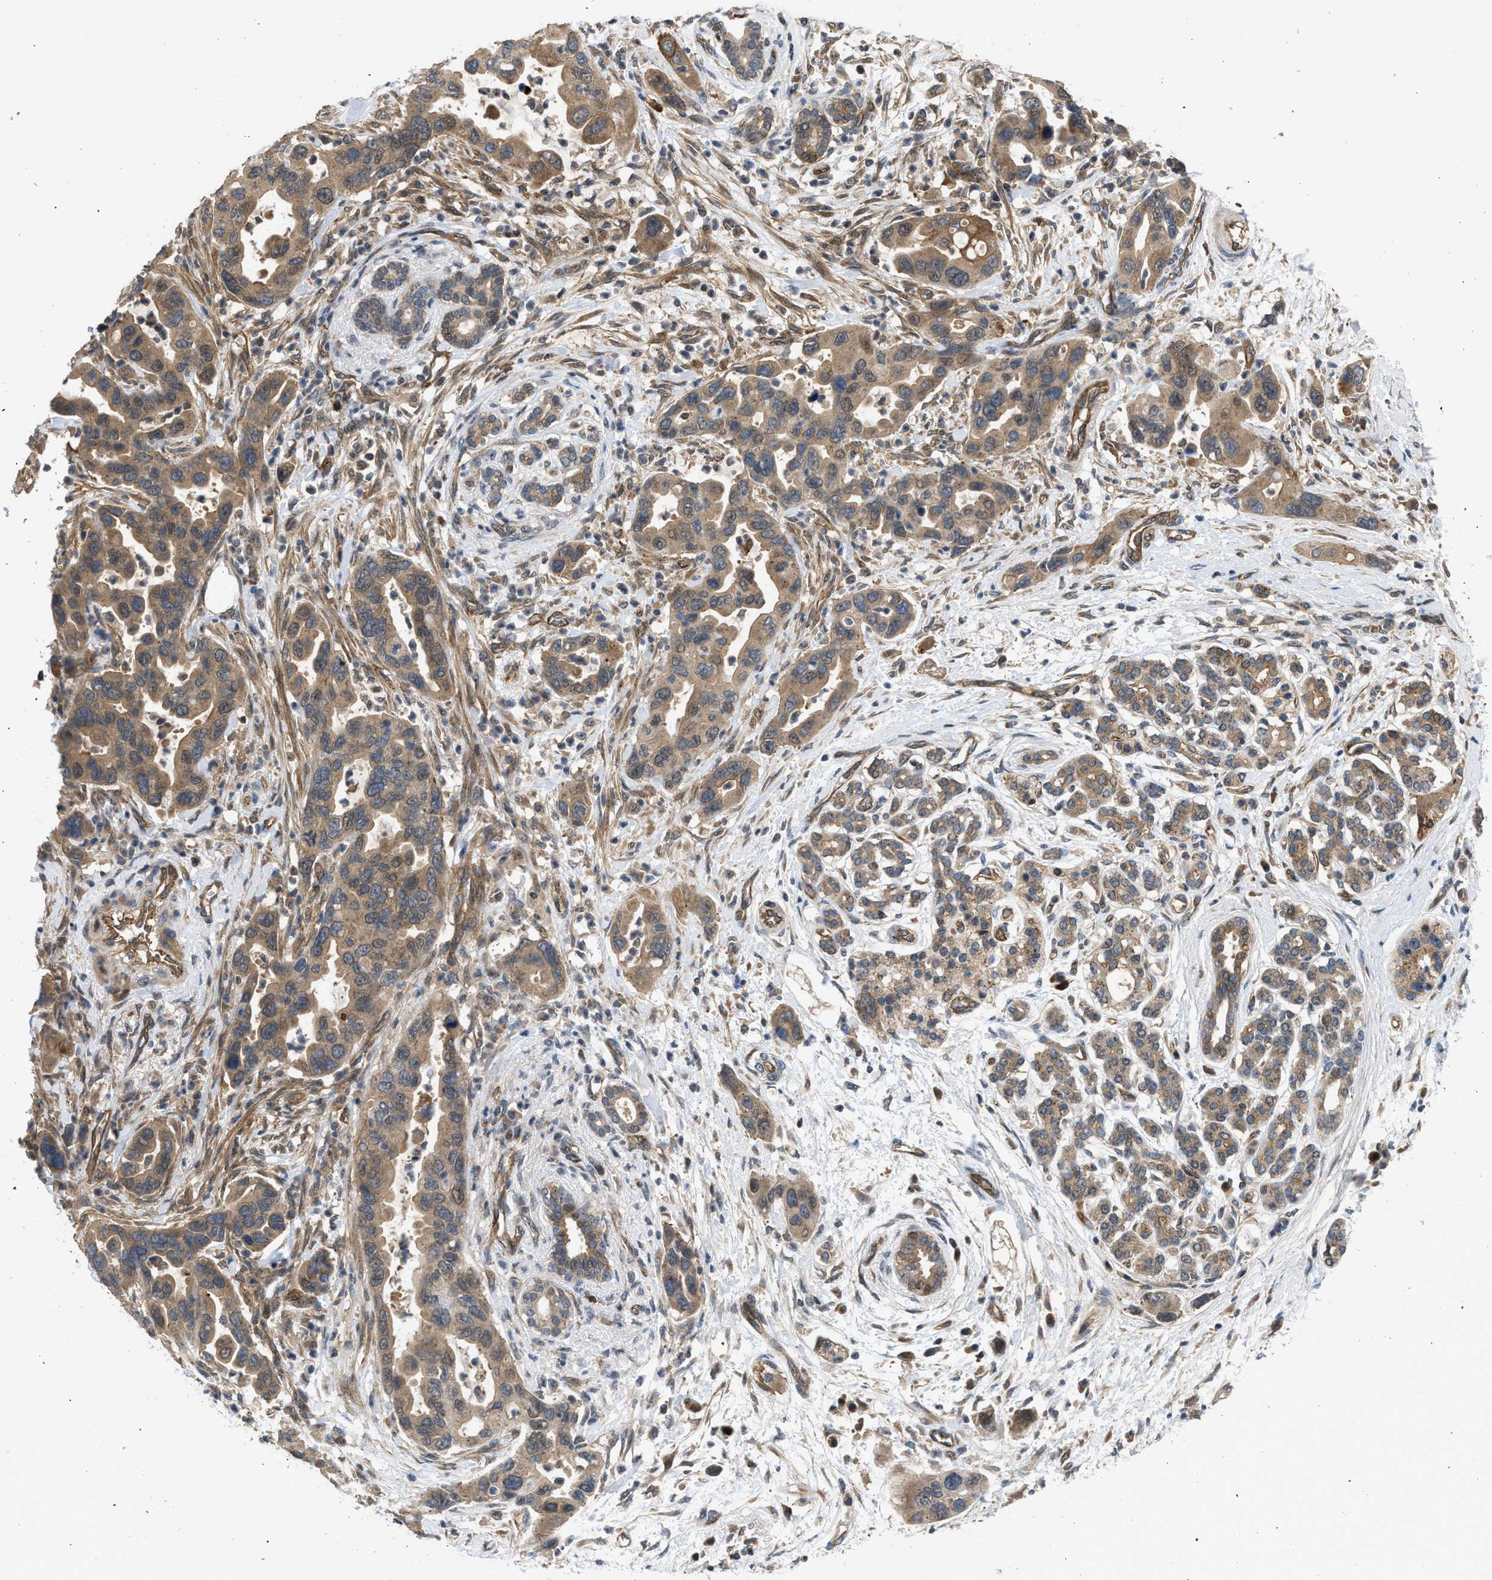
{"staining": {"intensity": "moderate", "quantity": ">75%", "location": "cytoplasmic/membranous"}, "tissue": "pancreatic cancer", "cell_type": "Tumor cells", "image_type": "cancer", "snomed": [{"axis": "morphology", "description": "Normal tissue, NOS"}, {"axis": "morphology", "description": "Adenocarcinoma, NOS"}, {"axis": "topography", "description": "Pancreas"}], "caption": "Immunohistochemistry micrograph of human adenocarcinoma (pancreatic) stained for a protein (brown), which displays medium levels of moderate cytoplasmic/membranous positivity in approximately >75% of tumor cells.", "gene": "GPATCH2L", "patient": {"sex": "female", "age": 71}}